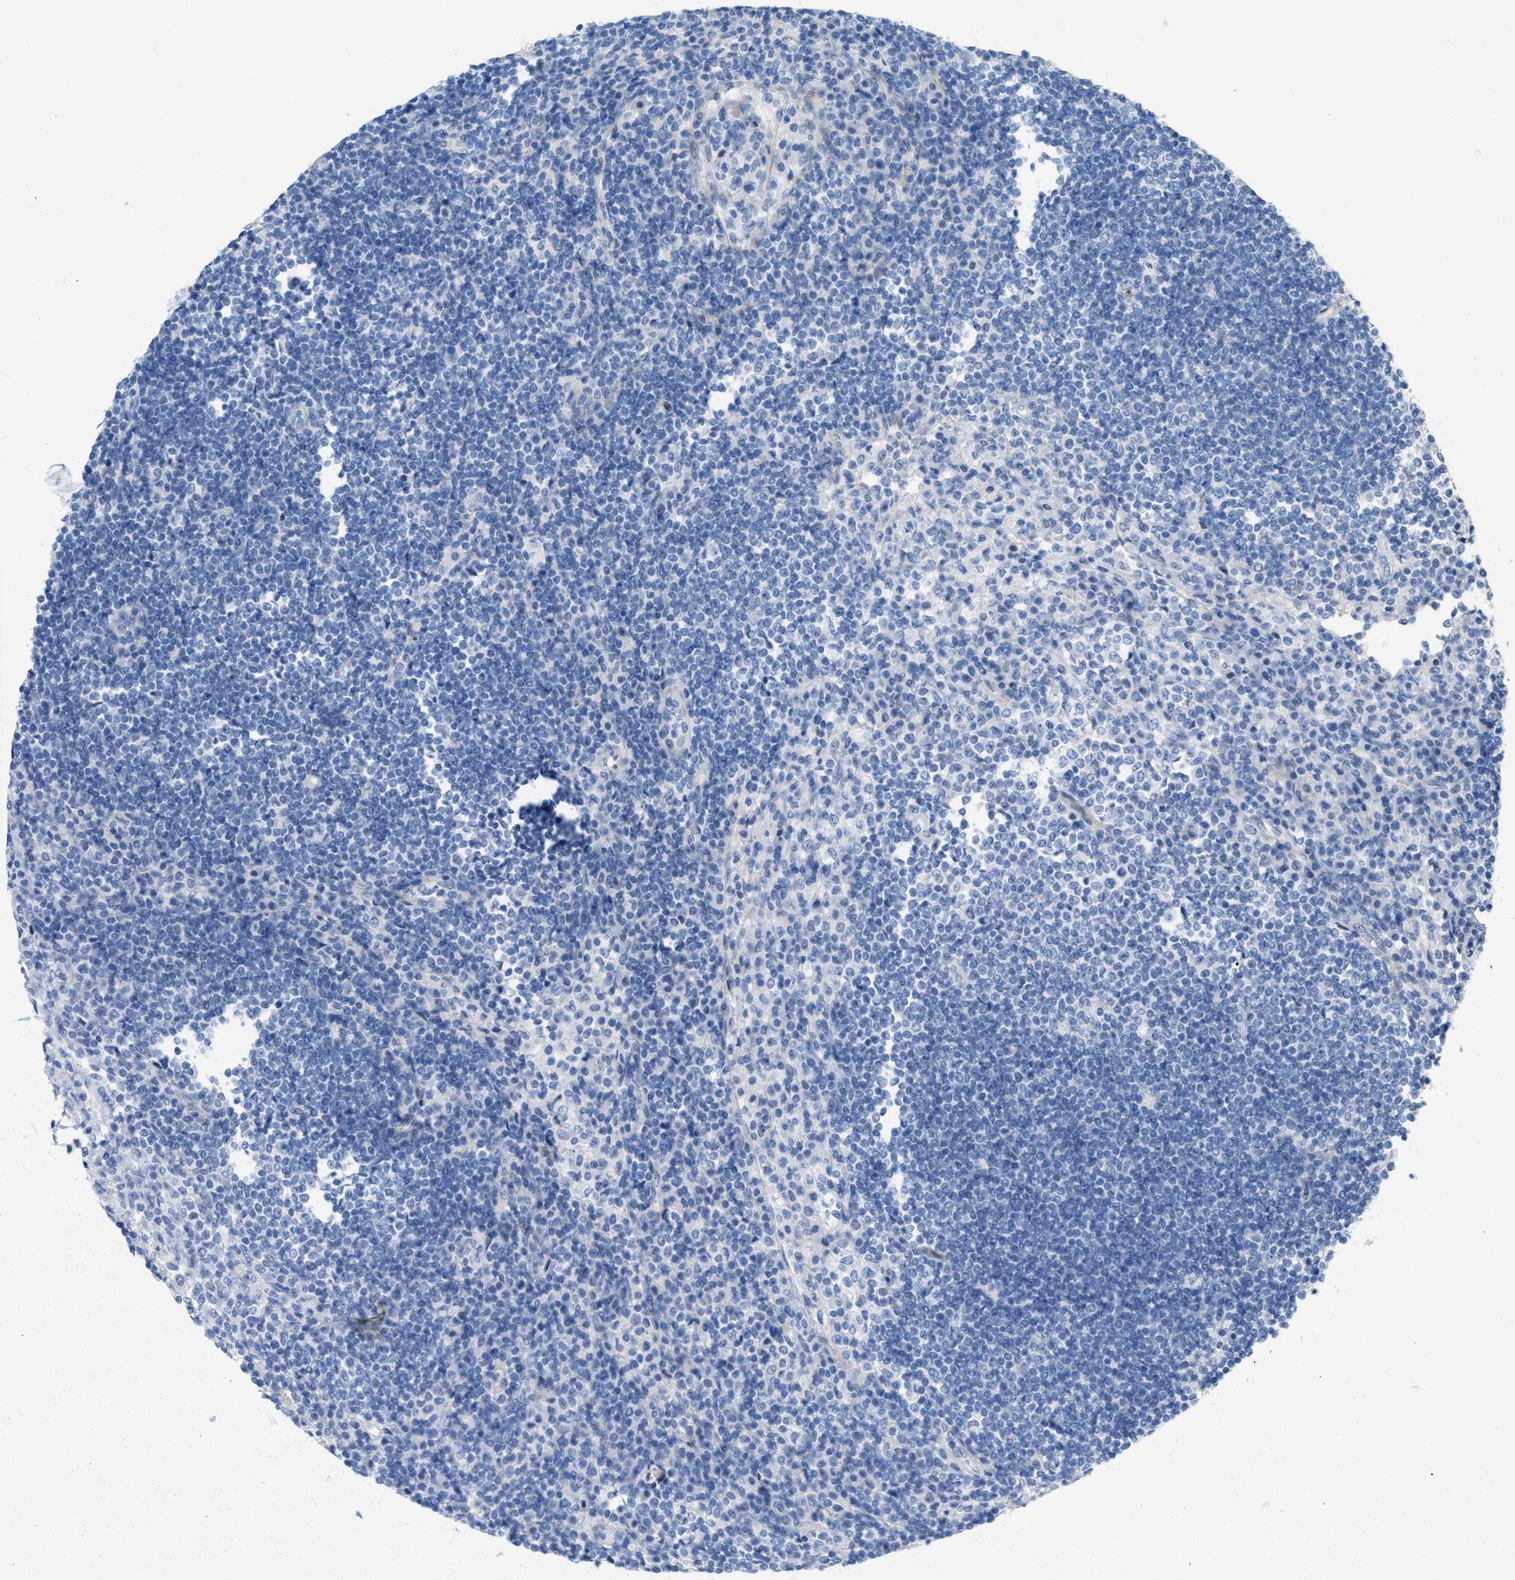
{"staining": {"intensity": "negative", "quantity": "none", "location": "none"}, "tissue": "lymph node", "cell_type": "Germinal center cells", "image_type": "normal", "snomed": [{"axis": "morphology", "description": "Normal tissue, NOS"}, {"axis": "topography", "description": "Lymph node"}], "caption": "High power microscopy histopathology image of an IHC histopathology image of normal lymph node, revealing no significant staining in germinal center cells. Nuclei are stained in blue.", "gene": "MPP3", "patient": {"sex": "female", "age": 53}}